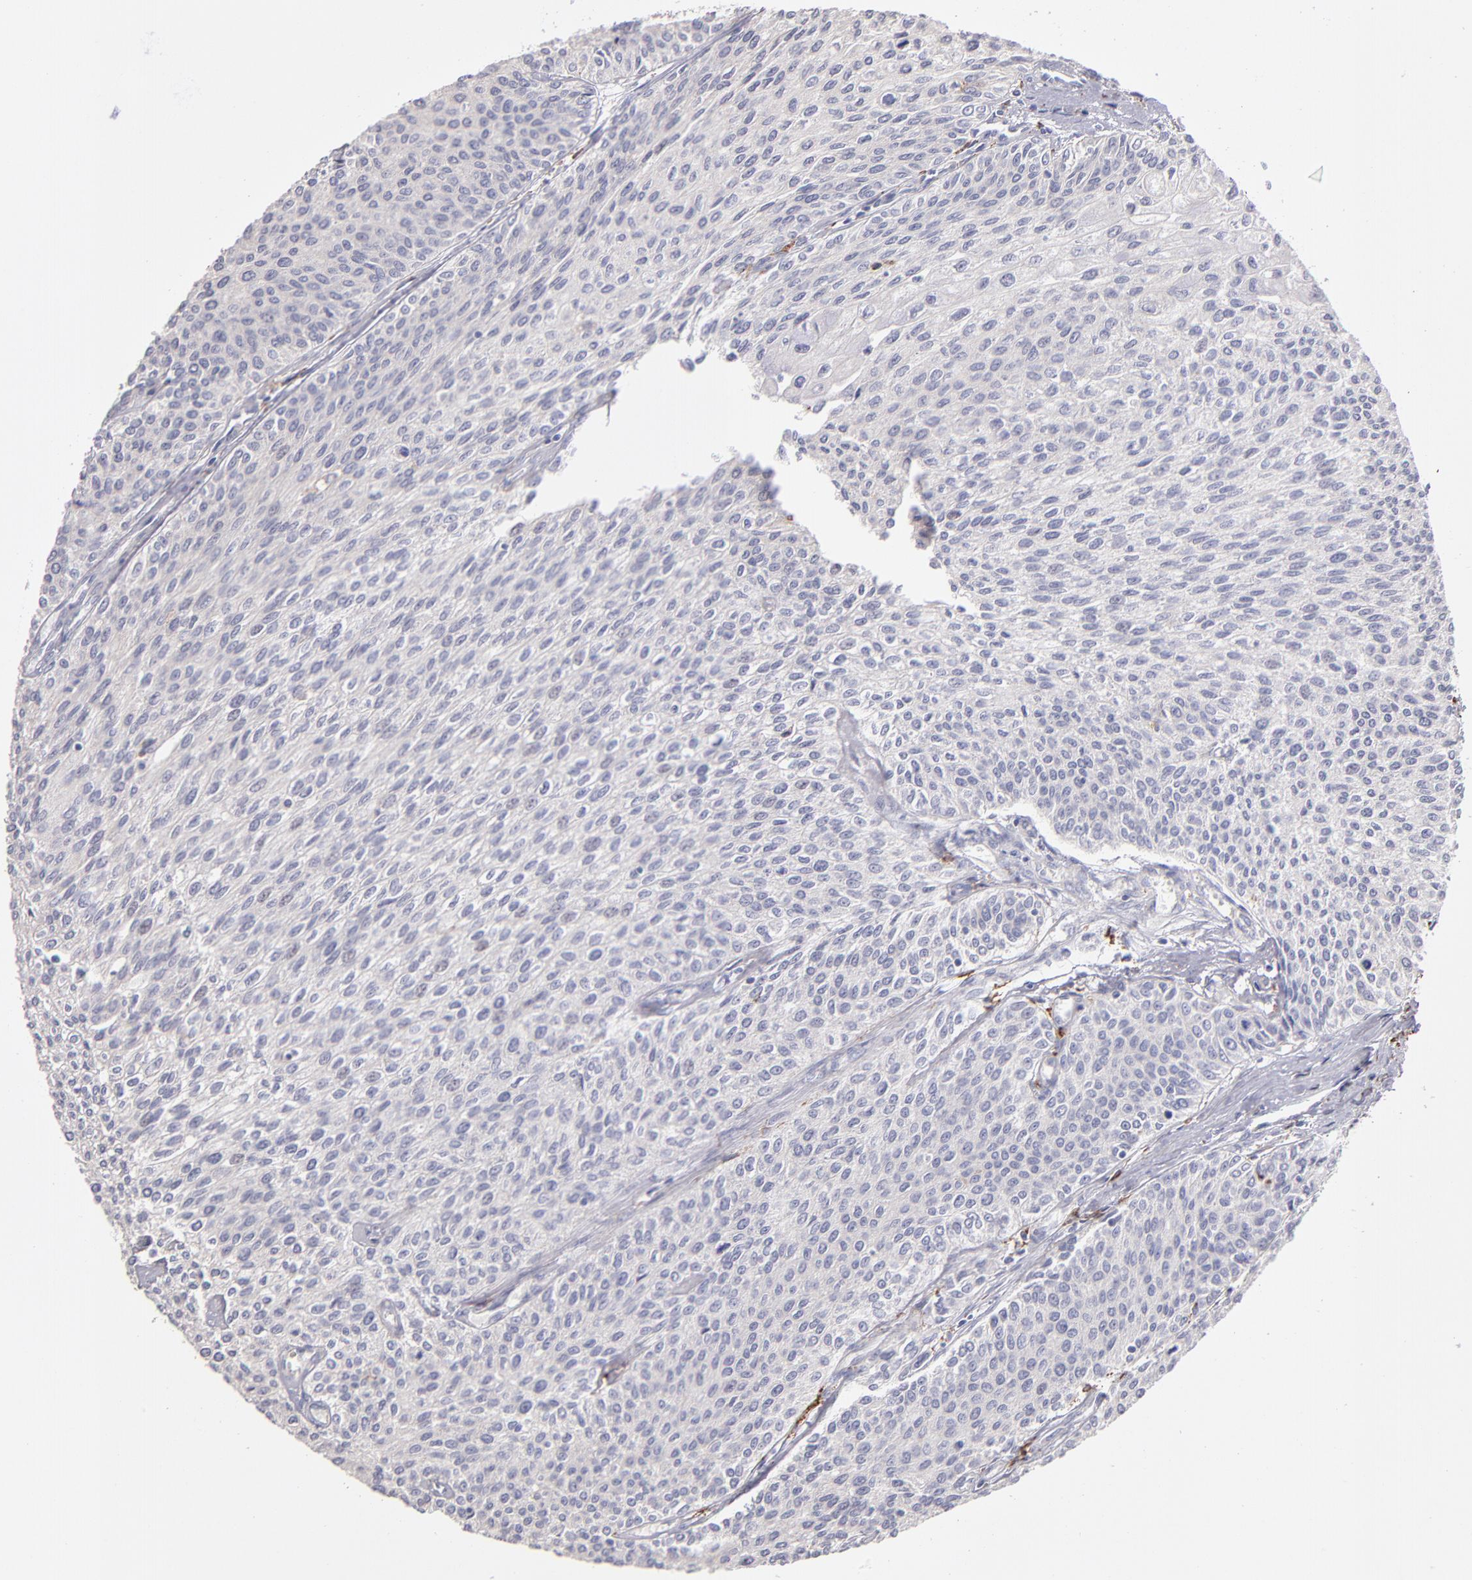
{"staining": {"intensity": "weak", "quantity": ">75%", "location": "cytoplasmic/membranous"}, "tissue": "urothelial cancer", "cell_type": "Tumor cells", "image_type": "cancer", "snomed": [{"axis": "morphology", "description": "Urothelial carcinoma, Low grade"}, {"axis": "topography", "description": "Urinary bladder"}], "caption": "This photomicrograph demonstrates immunohistochemistry (IHC) staining of human low-grade urothelial carcinoma, with low weak cytoplasmic/membranous staining in about >75% of tumor cells.", "gene": "GLDC", "patient": {"sex": "female", "age": 73}}